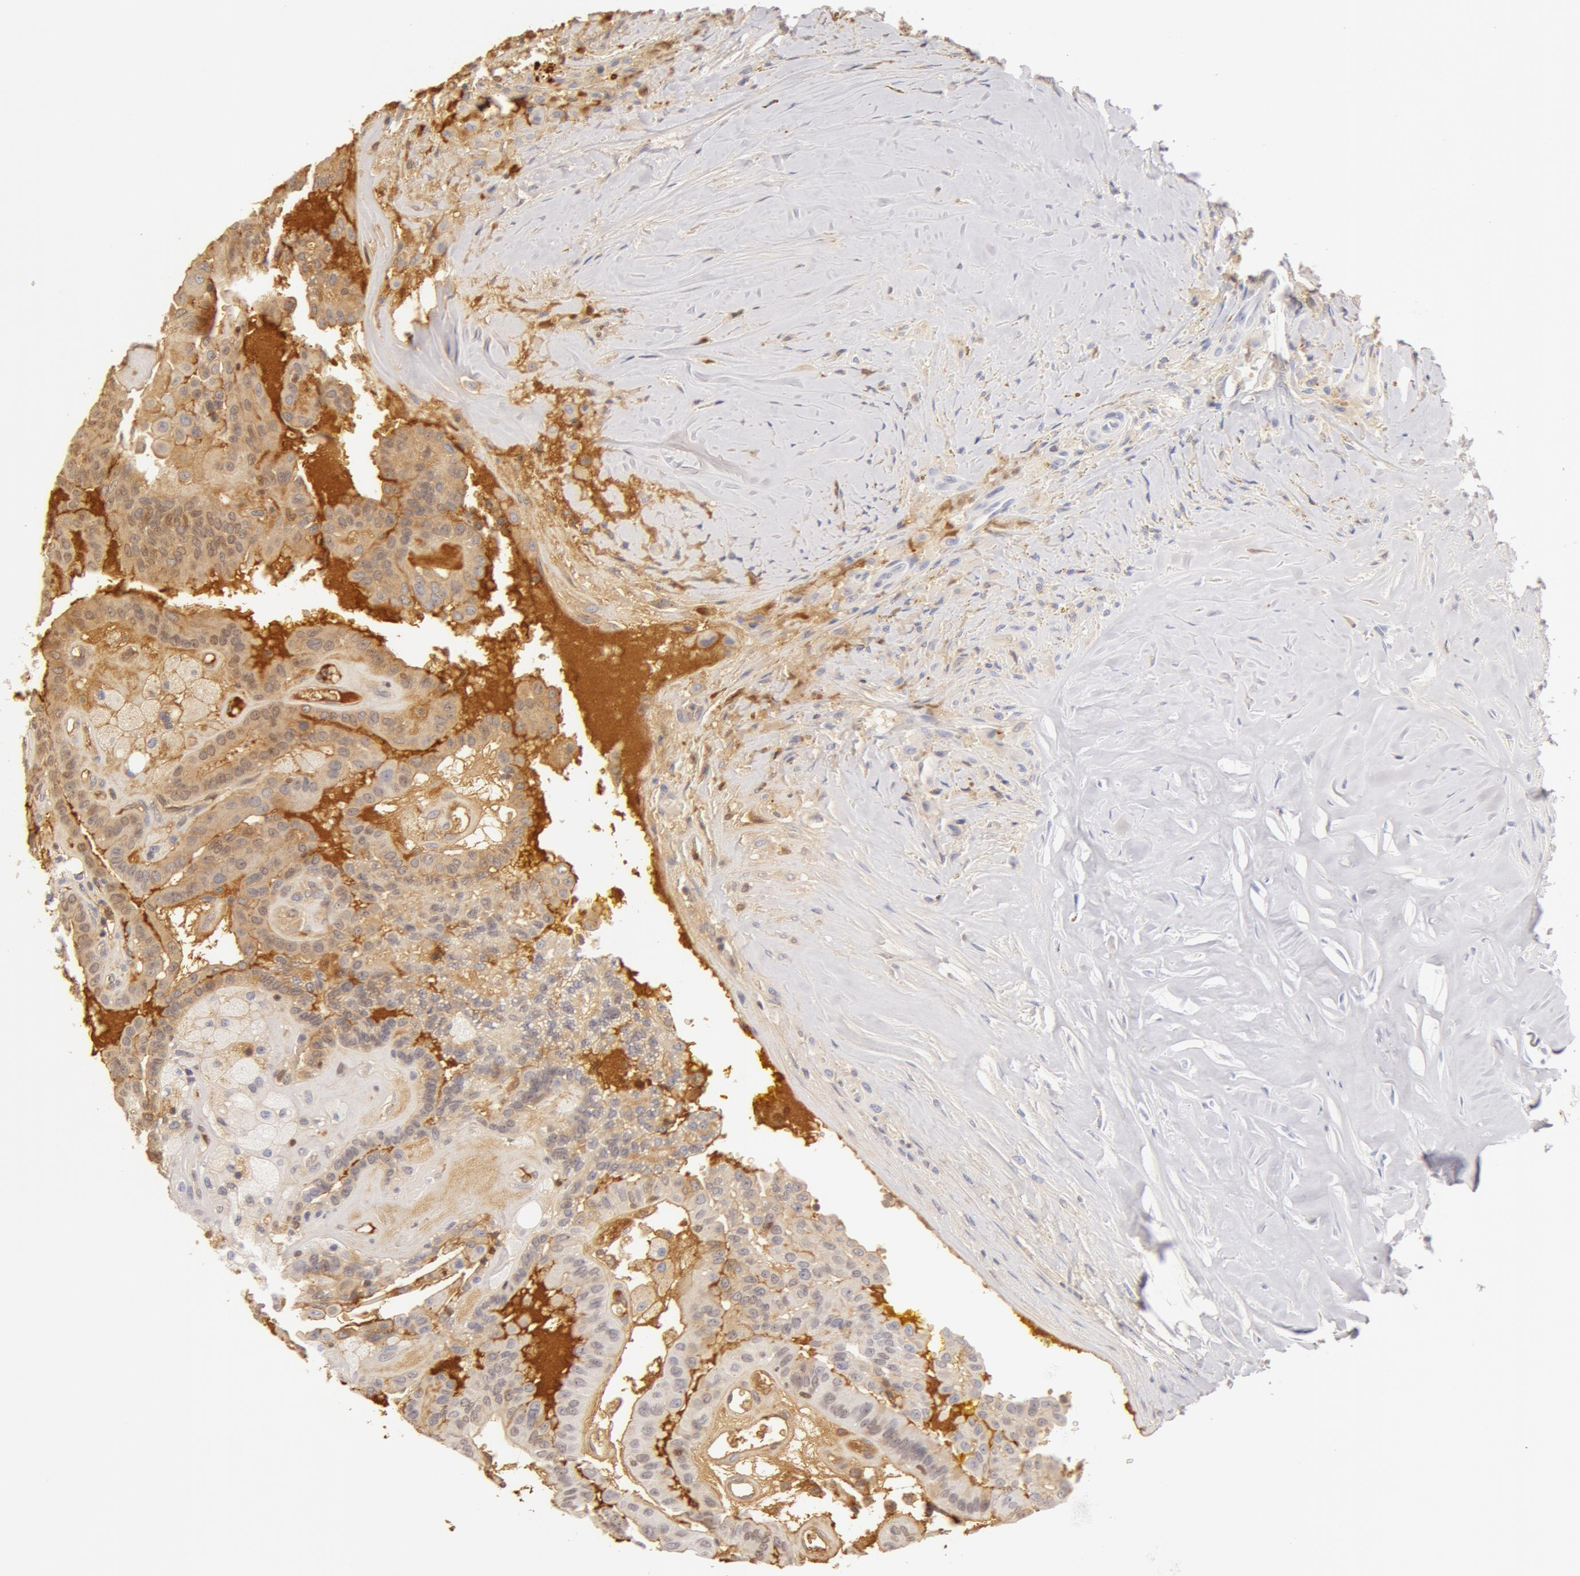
{"staining": {"intensity": "negative", "quantity": "none", "location": "none"}, "tissue": "thyroid cancer", "cell_type": "Tumor cells", "image_type": "cancer", "snomed": [{"axis": "morphology", "description": "Papillary adenocarcinoma, NOS"}, {"axis": "topography", "description": "Thyroid gland"}], "caption": "Histopathology image shows no significant protein expression in tumor cells of thyroid papillary adenocarcinoma.", "gene": "AHSG", "patient": {"sex": "male", "age": 87}}